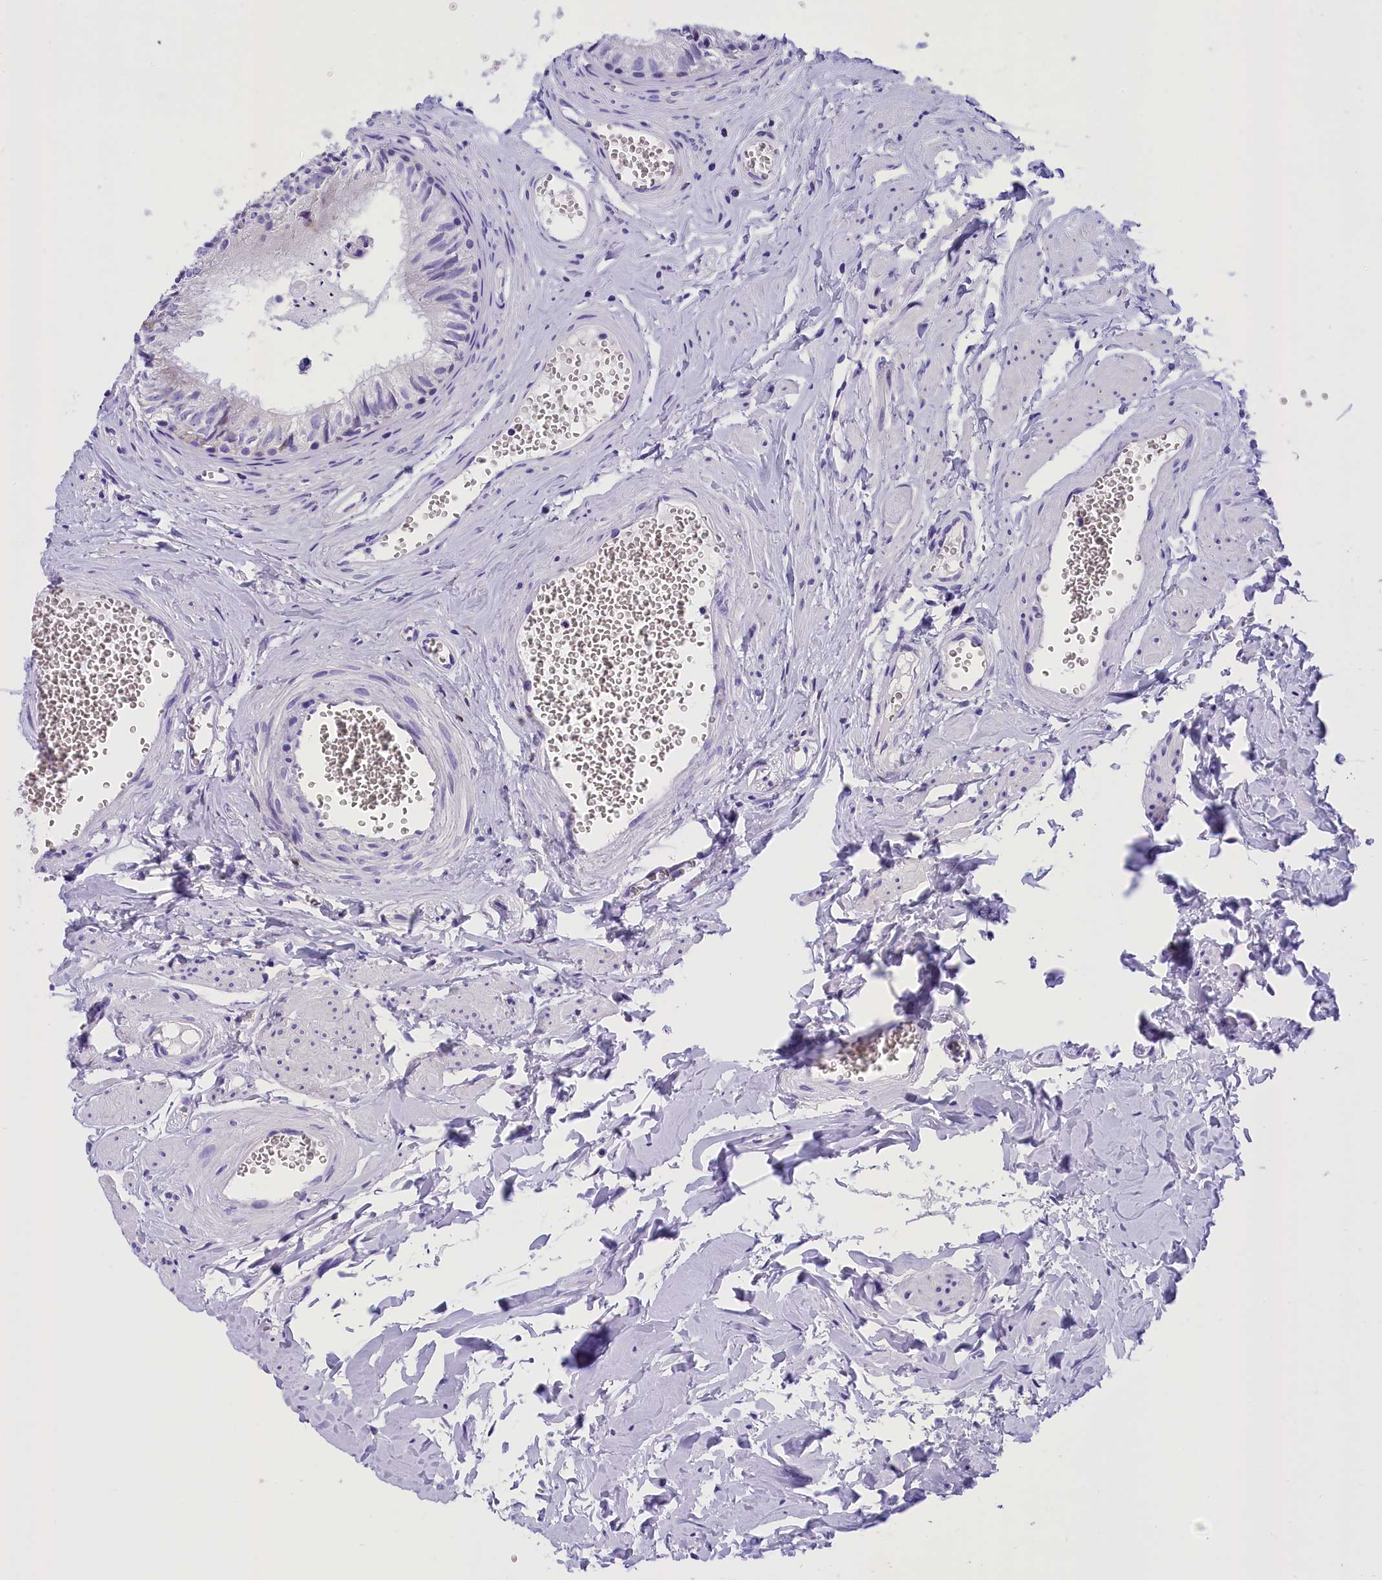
{"staining": {"intensity": "negative", "quantity": "none", "location": "none"}, "tissue": "epididymis", "cell_type": "Glandular cells", "image_type": "normal", "snomed": [{"axis": "morphology", "description": "Normal tissue, NOS"}, {"axis": "topography", "description": "Epididymis"}], "caption": "Glandular cells are negative for protein expression in unremarkable human epididymis.", "gene": "ABAT", "patient": {"sex": "male", "age": 36}}